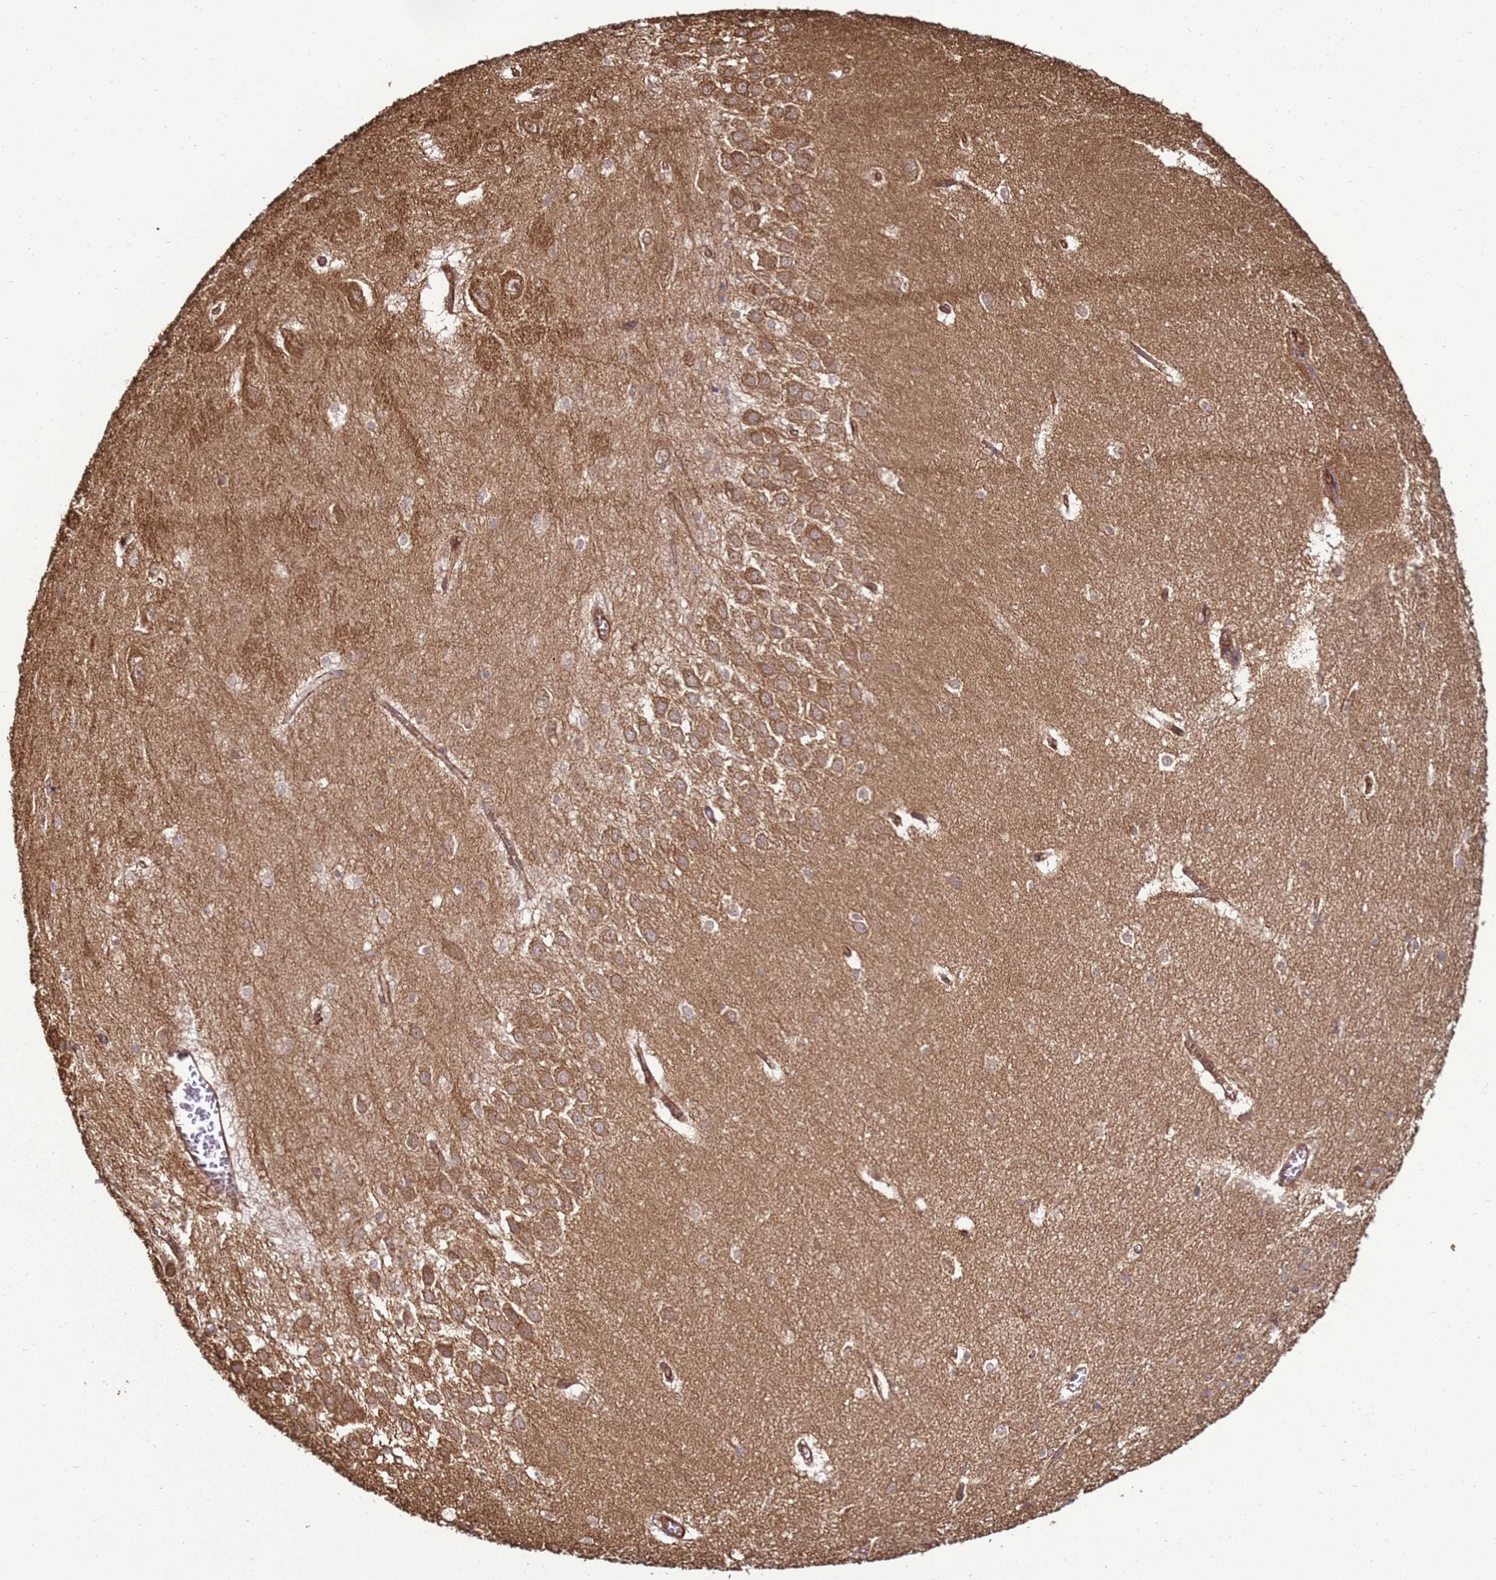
{"staining": {"intensity": "weak", "quantity": "<25%", "location": "cytoplasmic/membranous"}, "tissue": "hippocampus", "cell_type": "Glial cells", "image_type": "normal", "snomed": [{"axis": "morphology", "description": "Normal tissue, NOS"}, {"axis": "topography", "description": "Hippocampus"}], "caption": "High magnification brightfield microscopy of normal hippocampus stained with DAB (3,3'-diaminobenzidine) (brown) and counterstained with hematoxylin (blue): glial cells show no significant expression. Nuclei are stained in blue.", "gene": "CNOT1", "patient": {"sex": "female", "age": 64}}